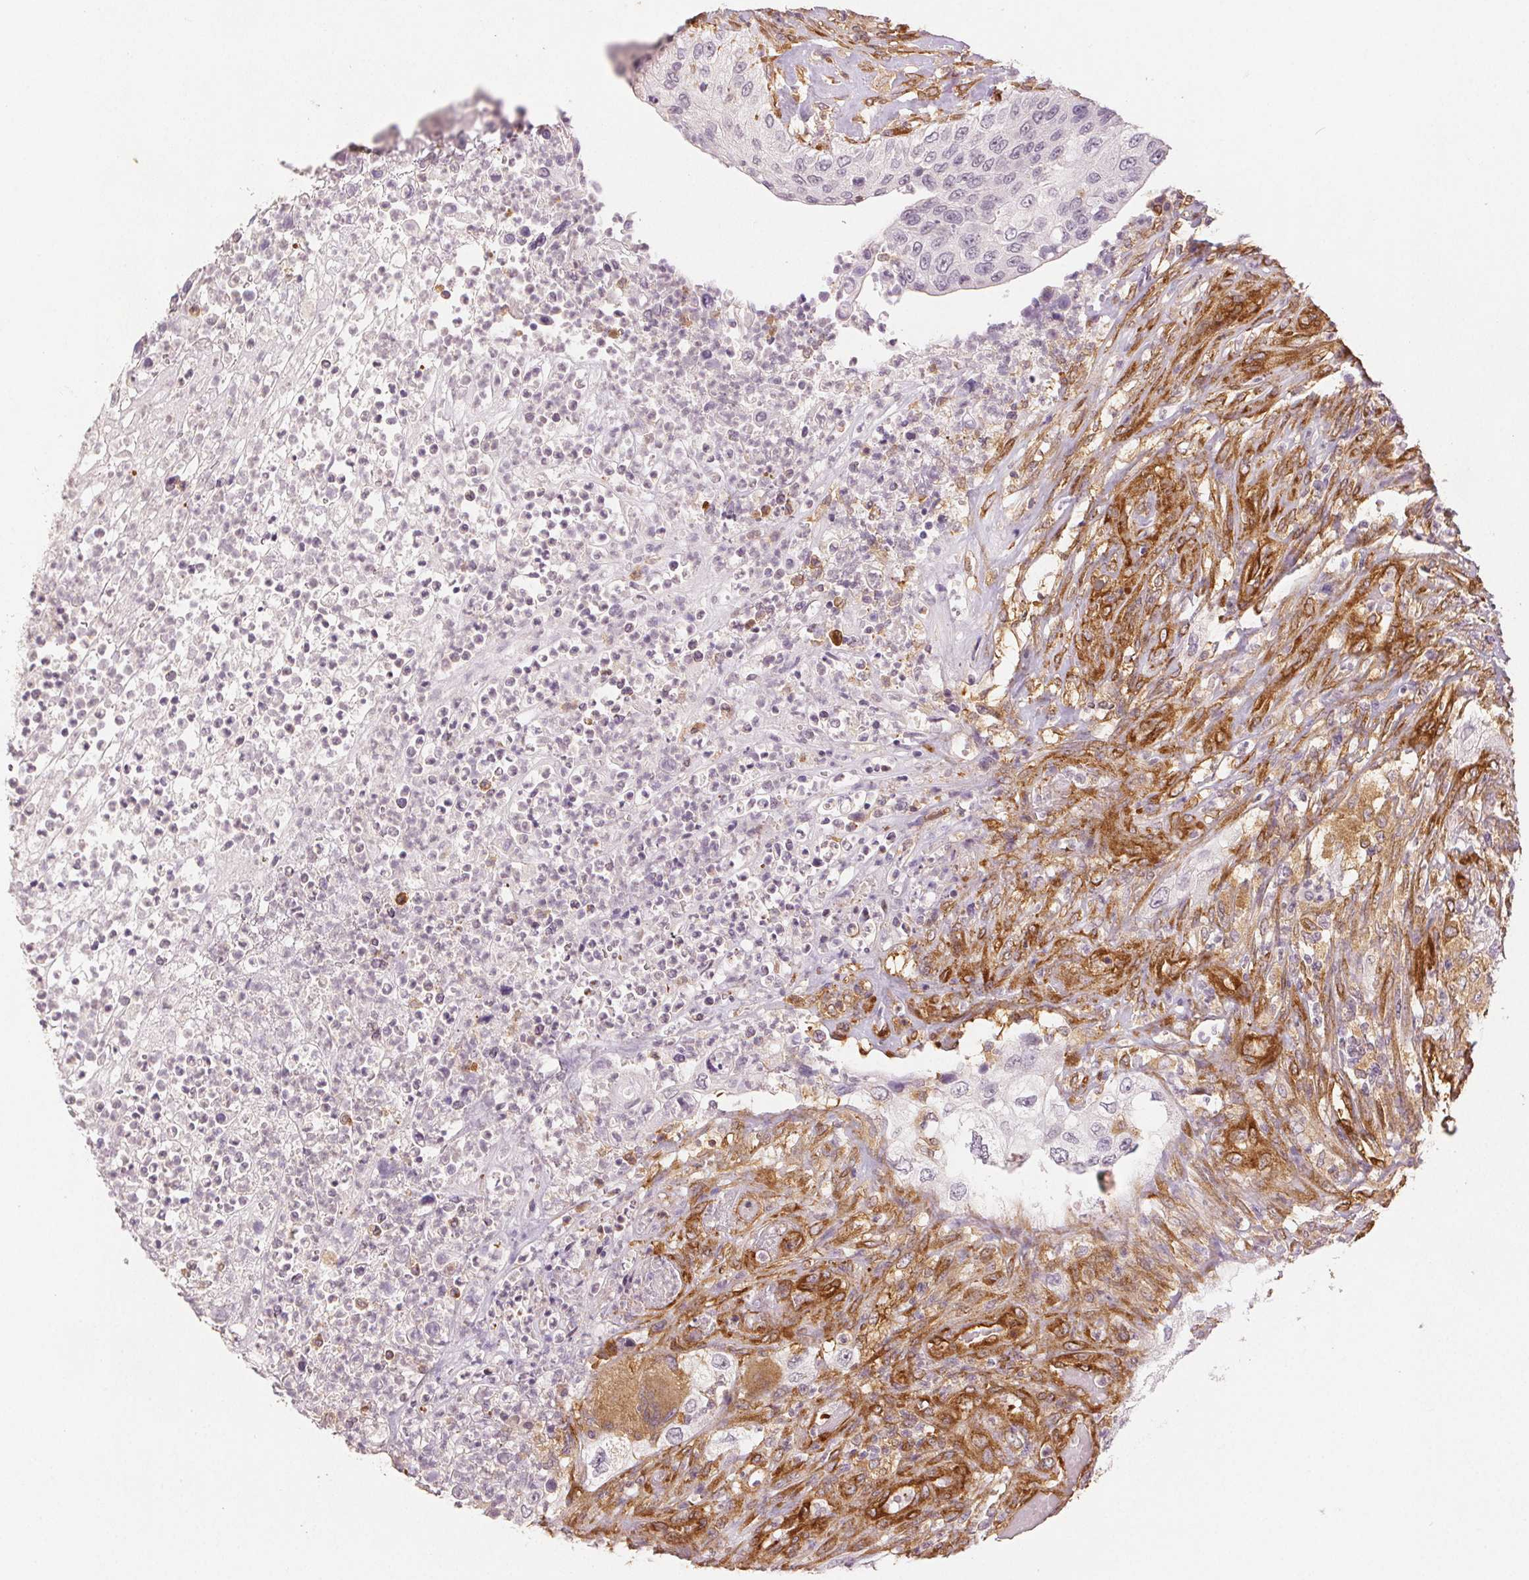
{"staining": {"intensity": "negative", "quantity": "none", "location": "none"}, "tissue": "urothelial cancer", "cell_type": "Tumor cells", "image_type": "cancer", "snomed": [{"axis": "morphology", "description": "Urothelial carcinoma, High grade"}, {"axis": "topography", "description": "Urinary bladder"}], "caption": "Image shows no protein positivity in tumor cells of urothelial carcinoma (high-grade) tissue.", "gene": "DIAPH2", "patient": {"sex": "female", "age": 60}}